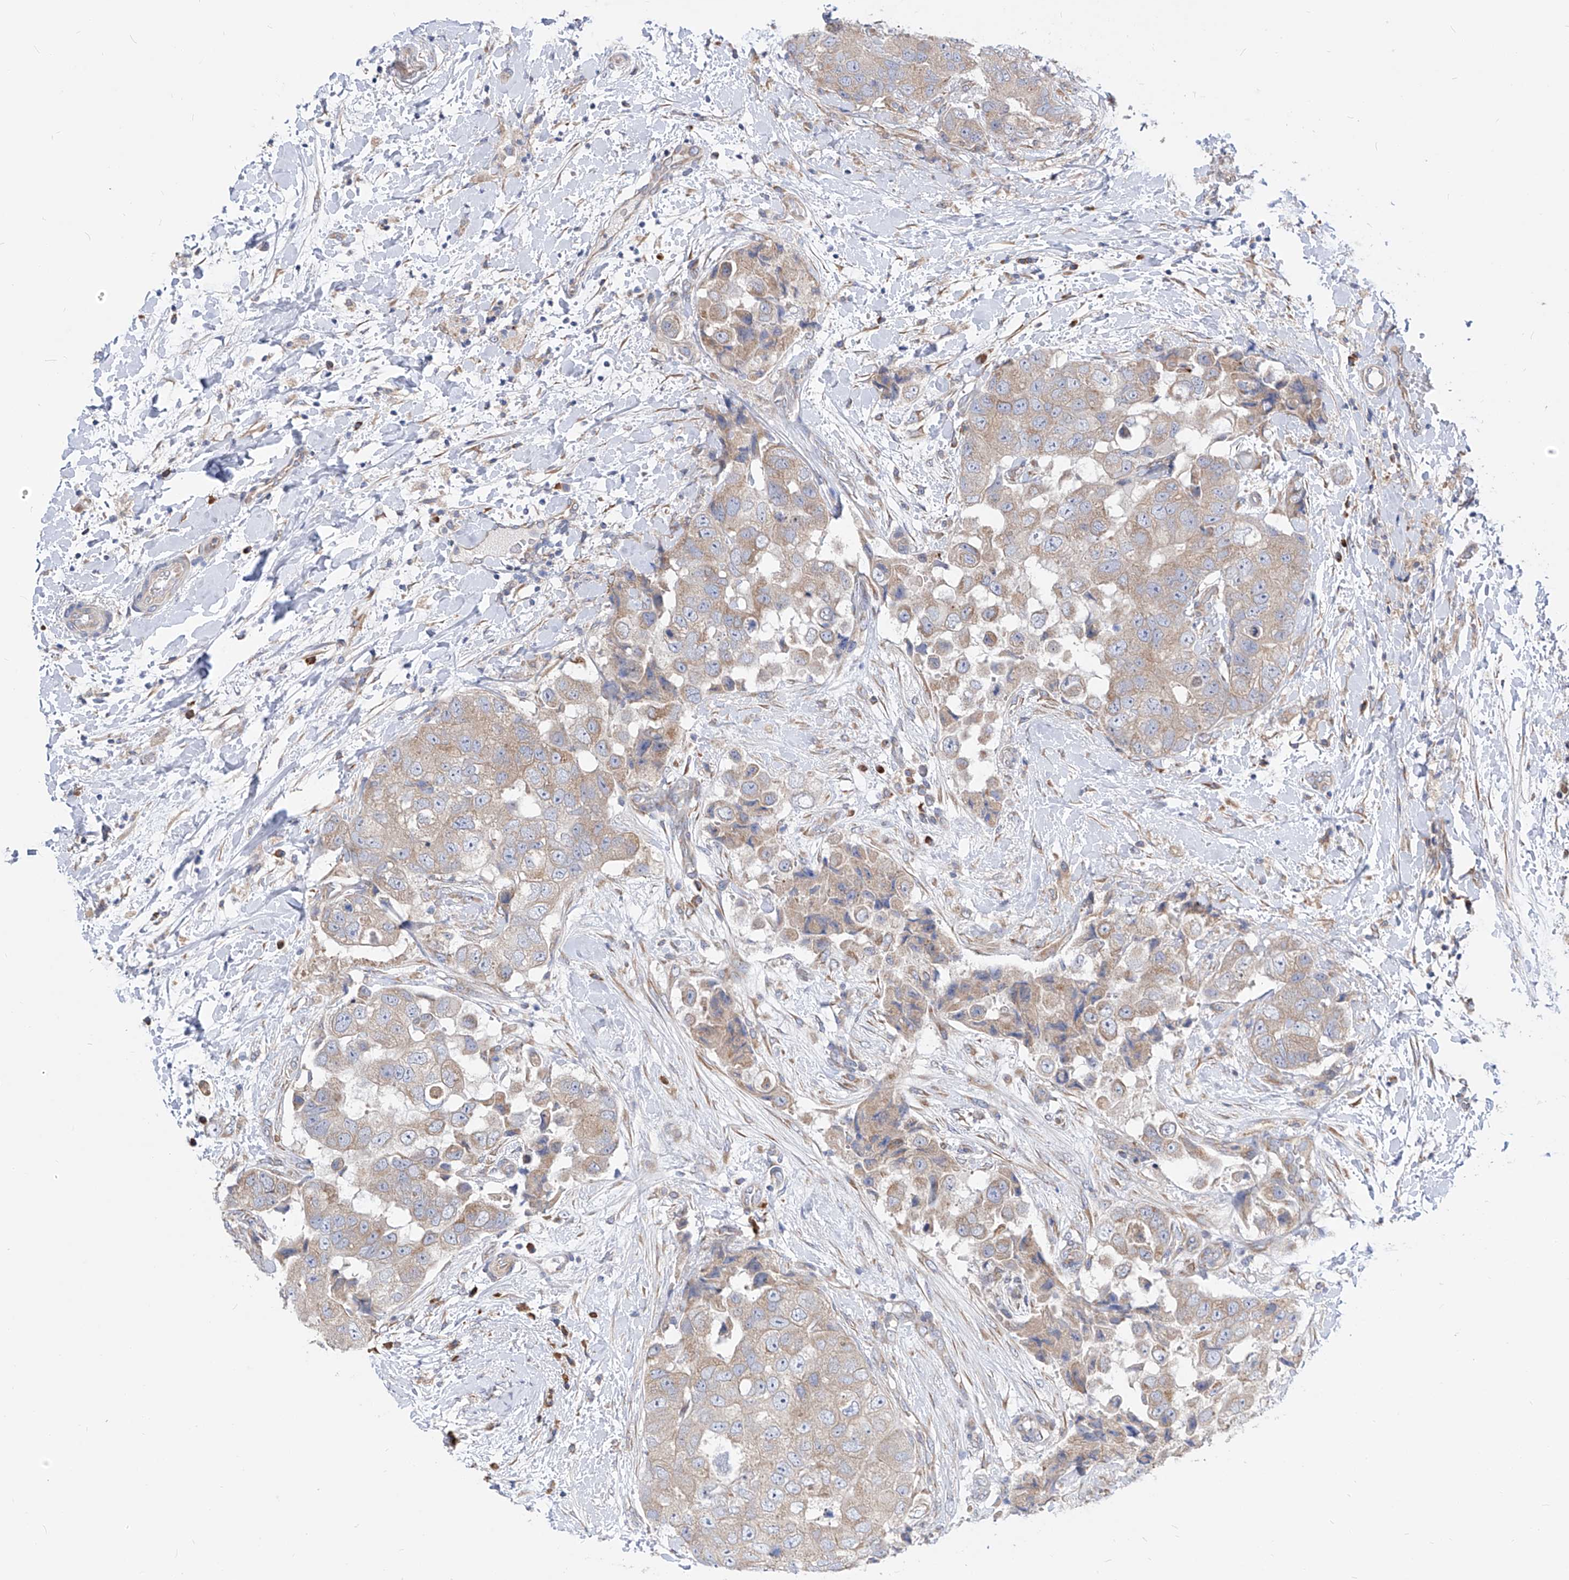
{"staining": {"intensity": "weak", "quantity": "25%-75%", "location": "cytoplasmic/membranous"}, "tissue": "breast cancer", "cell_type": "Tumor cells", "image_type": "cancer", "snomed": [{"axis": "morphology", "description": "Normal tissue, NOS"}, {"axis": "morphology", "description": "Duct carcinoma"}, {"axis": "topography", "description": "Breast"}], "caption": "This photomicrograph exhibits immunohistochemistry staining of invasive ductal carcinoma (breast), with low weak cytoplasmic/membranous expression in approximately 25%-75% of tumor cells.", "gene": "UFL1", "patient": {"sex": "female", "age": 62}}